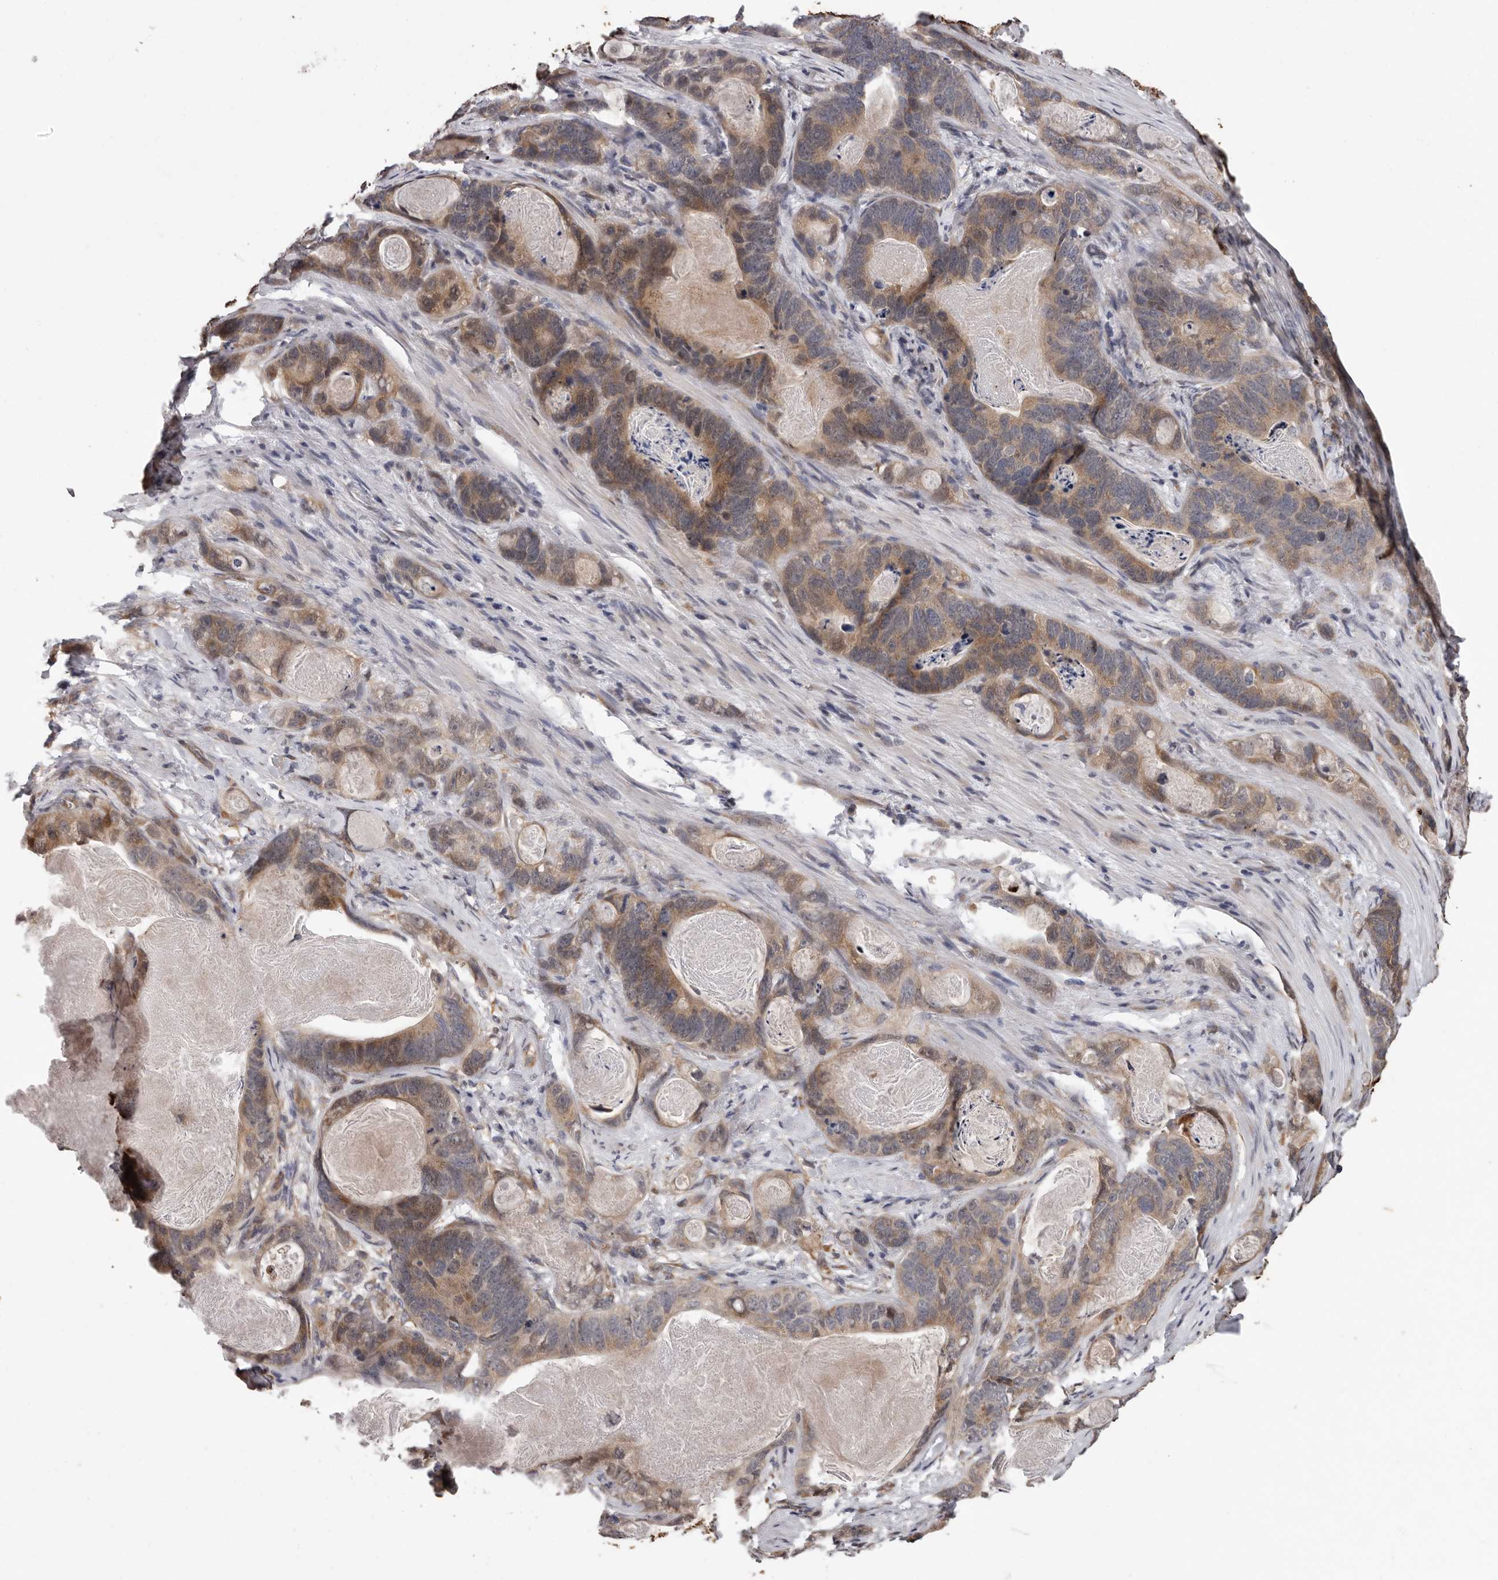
{"staining": {"intensity": "moderate", "quantity": ">75%", "location": "cytoplasmic/membranous"}, "tissue": "stomach cancer", "cell_type": "Tumor cells", "image_type": "cancer", "snomed": [{"axis": "morphology", "description": "Normal tissue, NOS"}, {"axis": "morphology", "description": "Adenocarcinoma, NOS"}, {"axis": "topography", "description": "Stomach"}], "caption": "Protein expression analysis of human stomach cancer (adenocarcinoma) reveals moderate cytoplasmic/membranous staining in approximately >75% of tumor cells.", "gene": "MED8", "patient": {"sex": "female", "age": 89}}